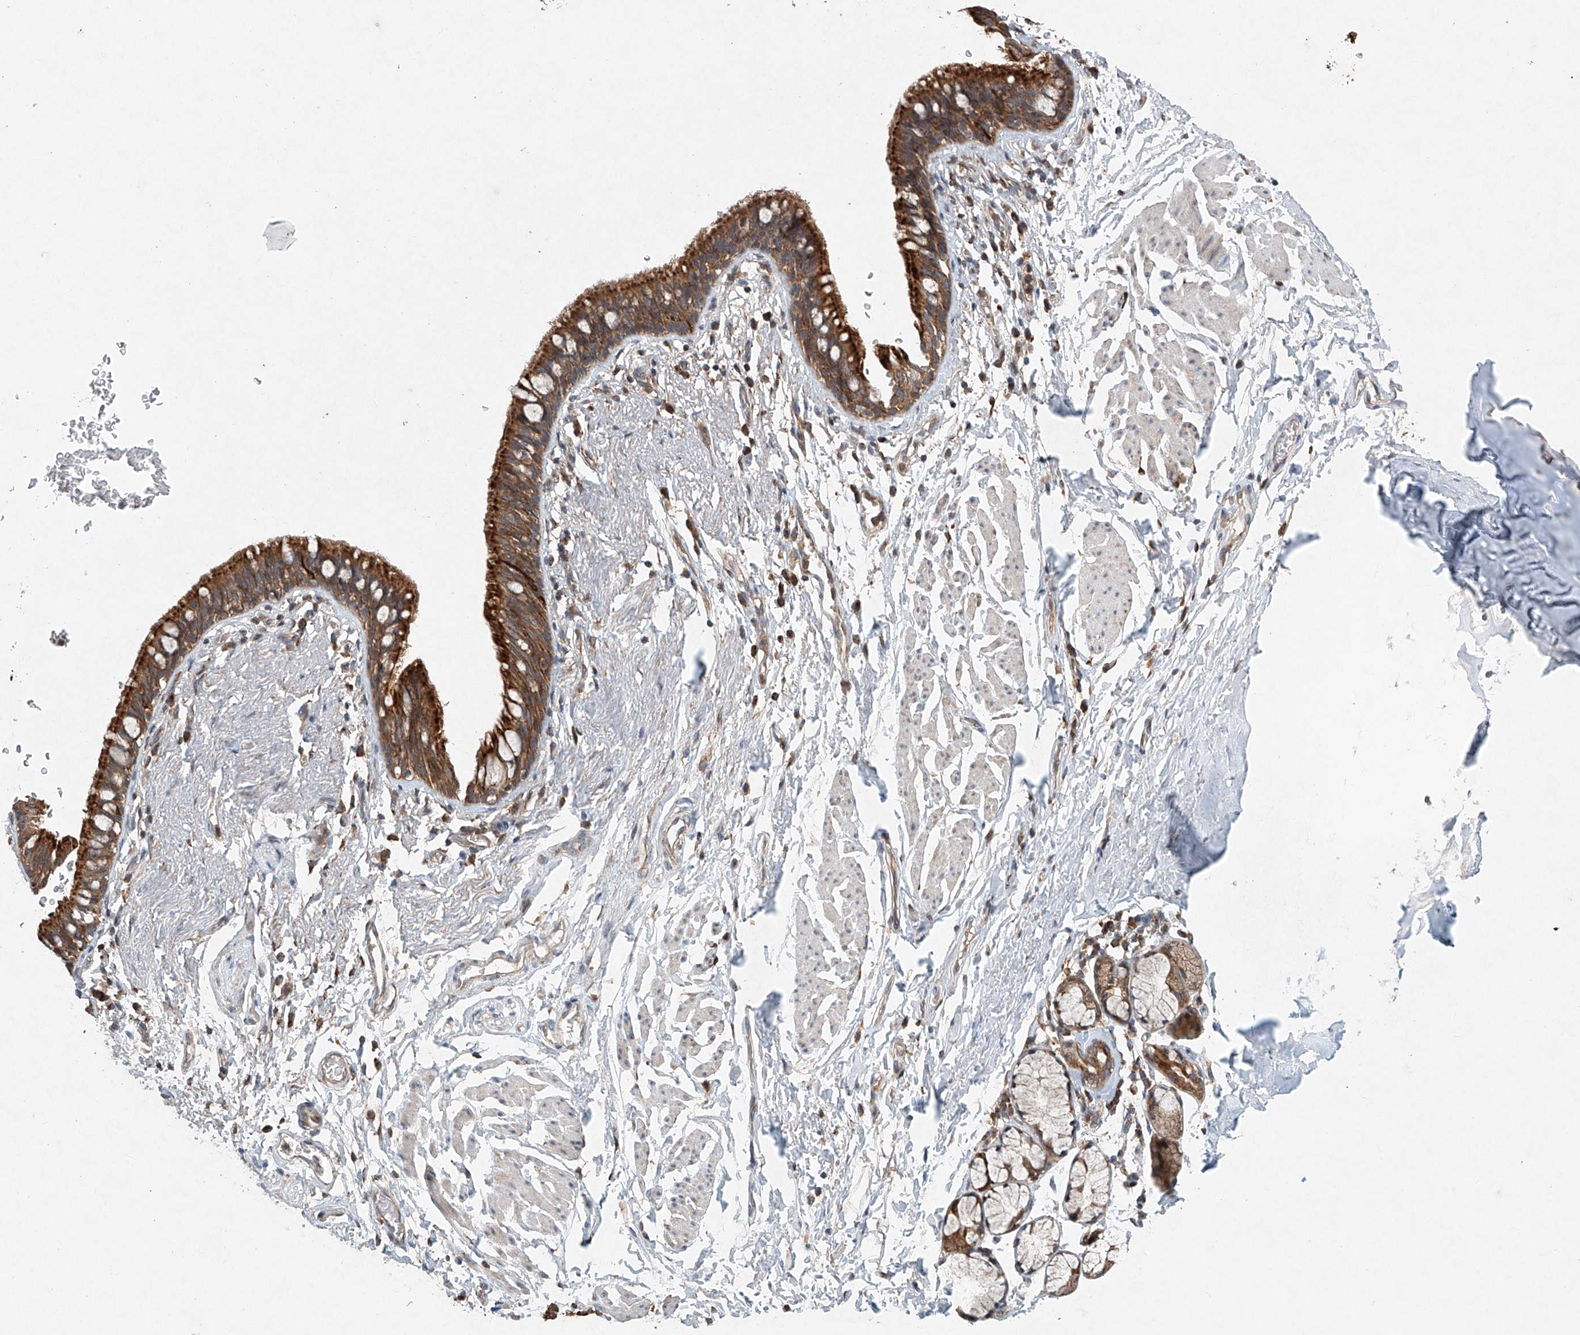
{"staining": {"intensity": "moderate", "quantity": ">75%", "location": "cytoplasmic/membranous"}, "tissue": "bronchus", "cell_type": "Respiratory epithelial cells", "image_type": "normal", "snomed": [{"axis": "morphology", "description": "Normal tissue, NOS"}, {"axis": "topography", "description": "Cartilage tissue"}, {"axis": "topography", "description": "Bronchus"}], "caption": "A micrograph of bronchus stained for a protein exhibits moderate cytoplasmic/membranous brown staining in respiratory epithelial cells. Ihc stains the protein in brown and the nuclei are stained blue.", "gene": "DCAF11", "patient": {"sex": "female", "age": 36}}